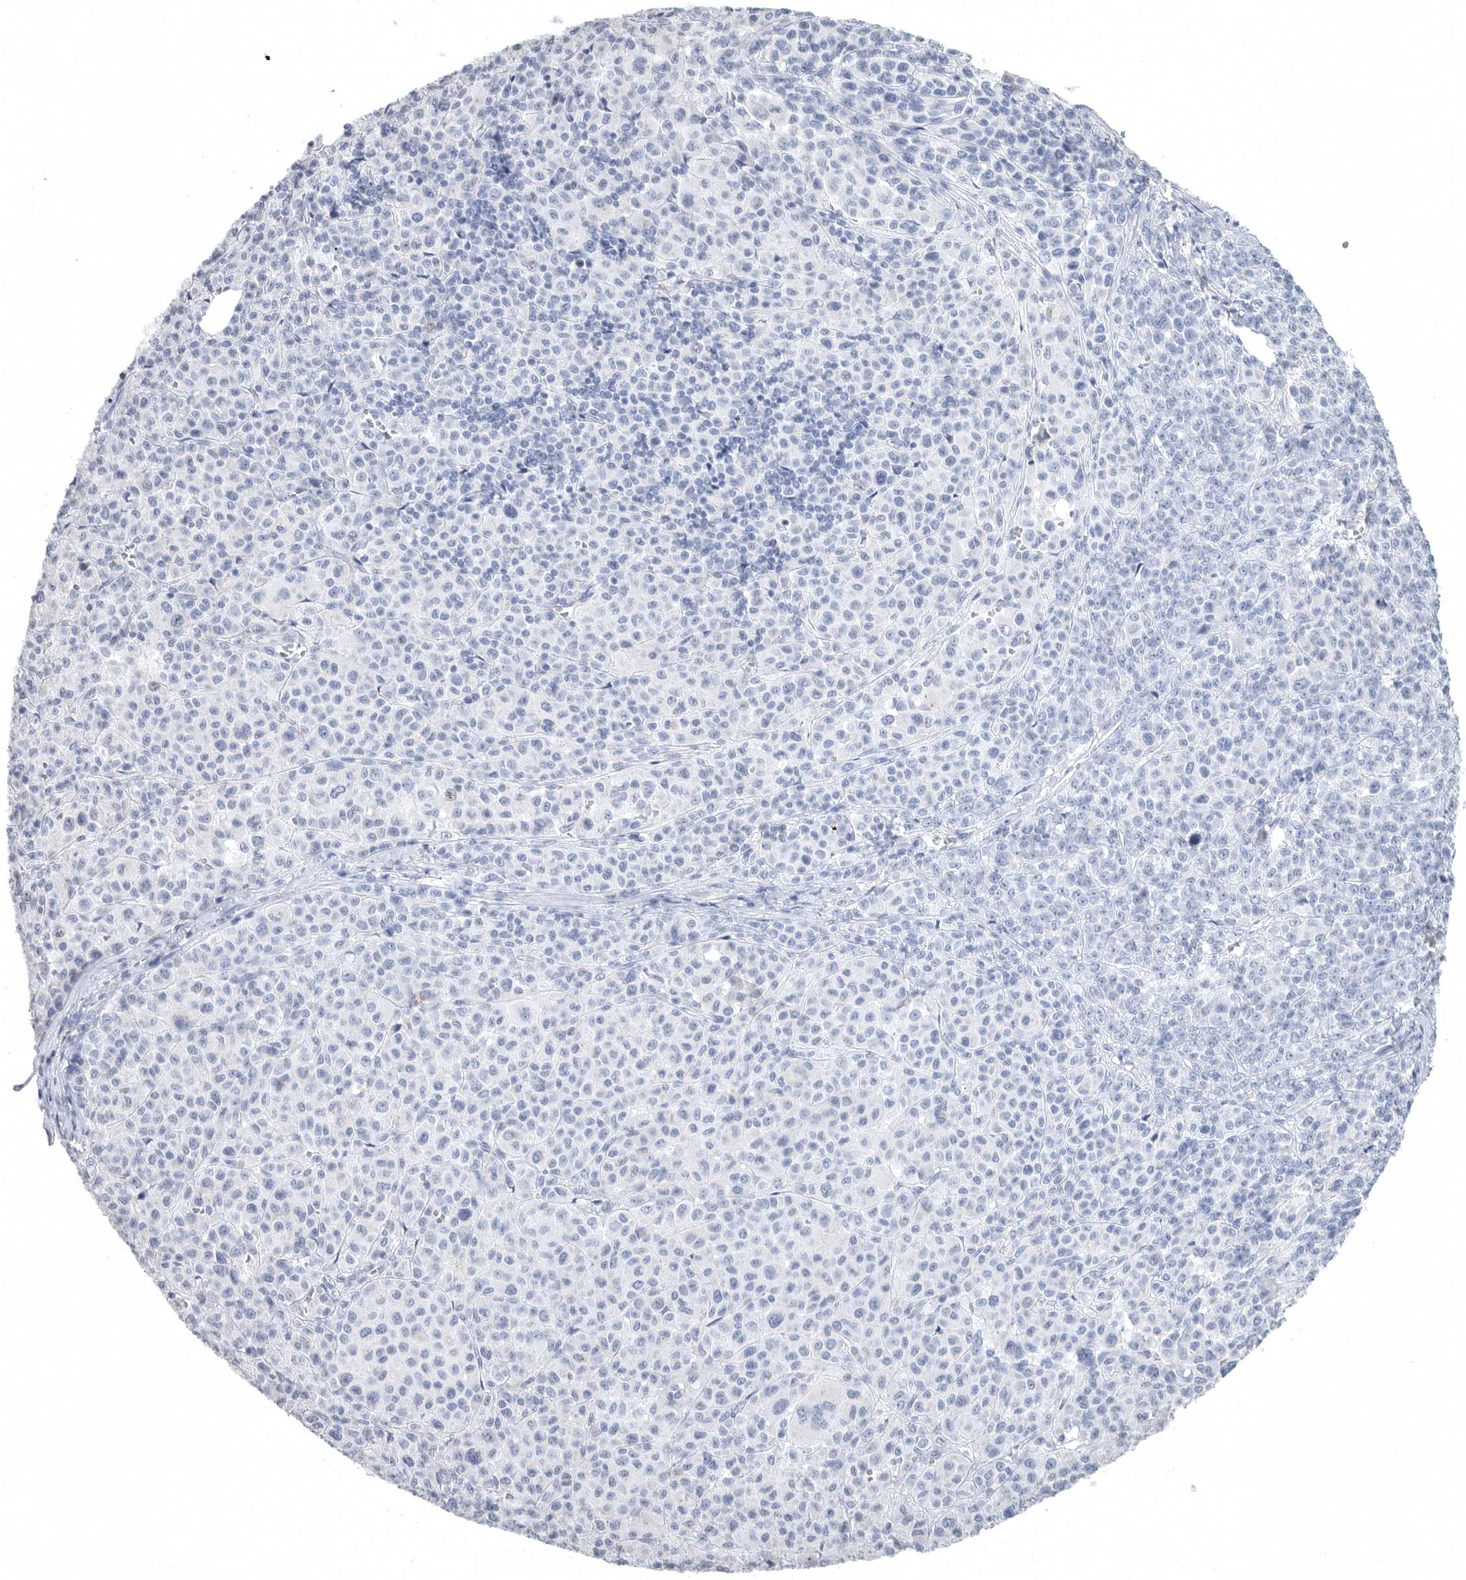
{"staining": {"intensity": "negative", "quantity": "none", "location": "none"}, "tissue": "melanoma", "cell_type": "Tumor cells", "image_type": "cancer", "snomed": [{"axis": "morphology", "description": "Malignant melanoma, Metastatic site"}, {"axis": "topography", "description": "Skin"}], "caption": "There is no significant staining in tumor cells of melanoma.", "gene": "TIMP1", "patient": {"sex": "female", "age": 74}}